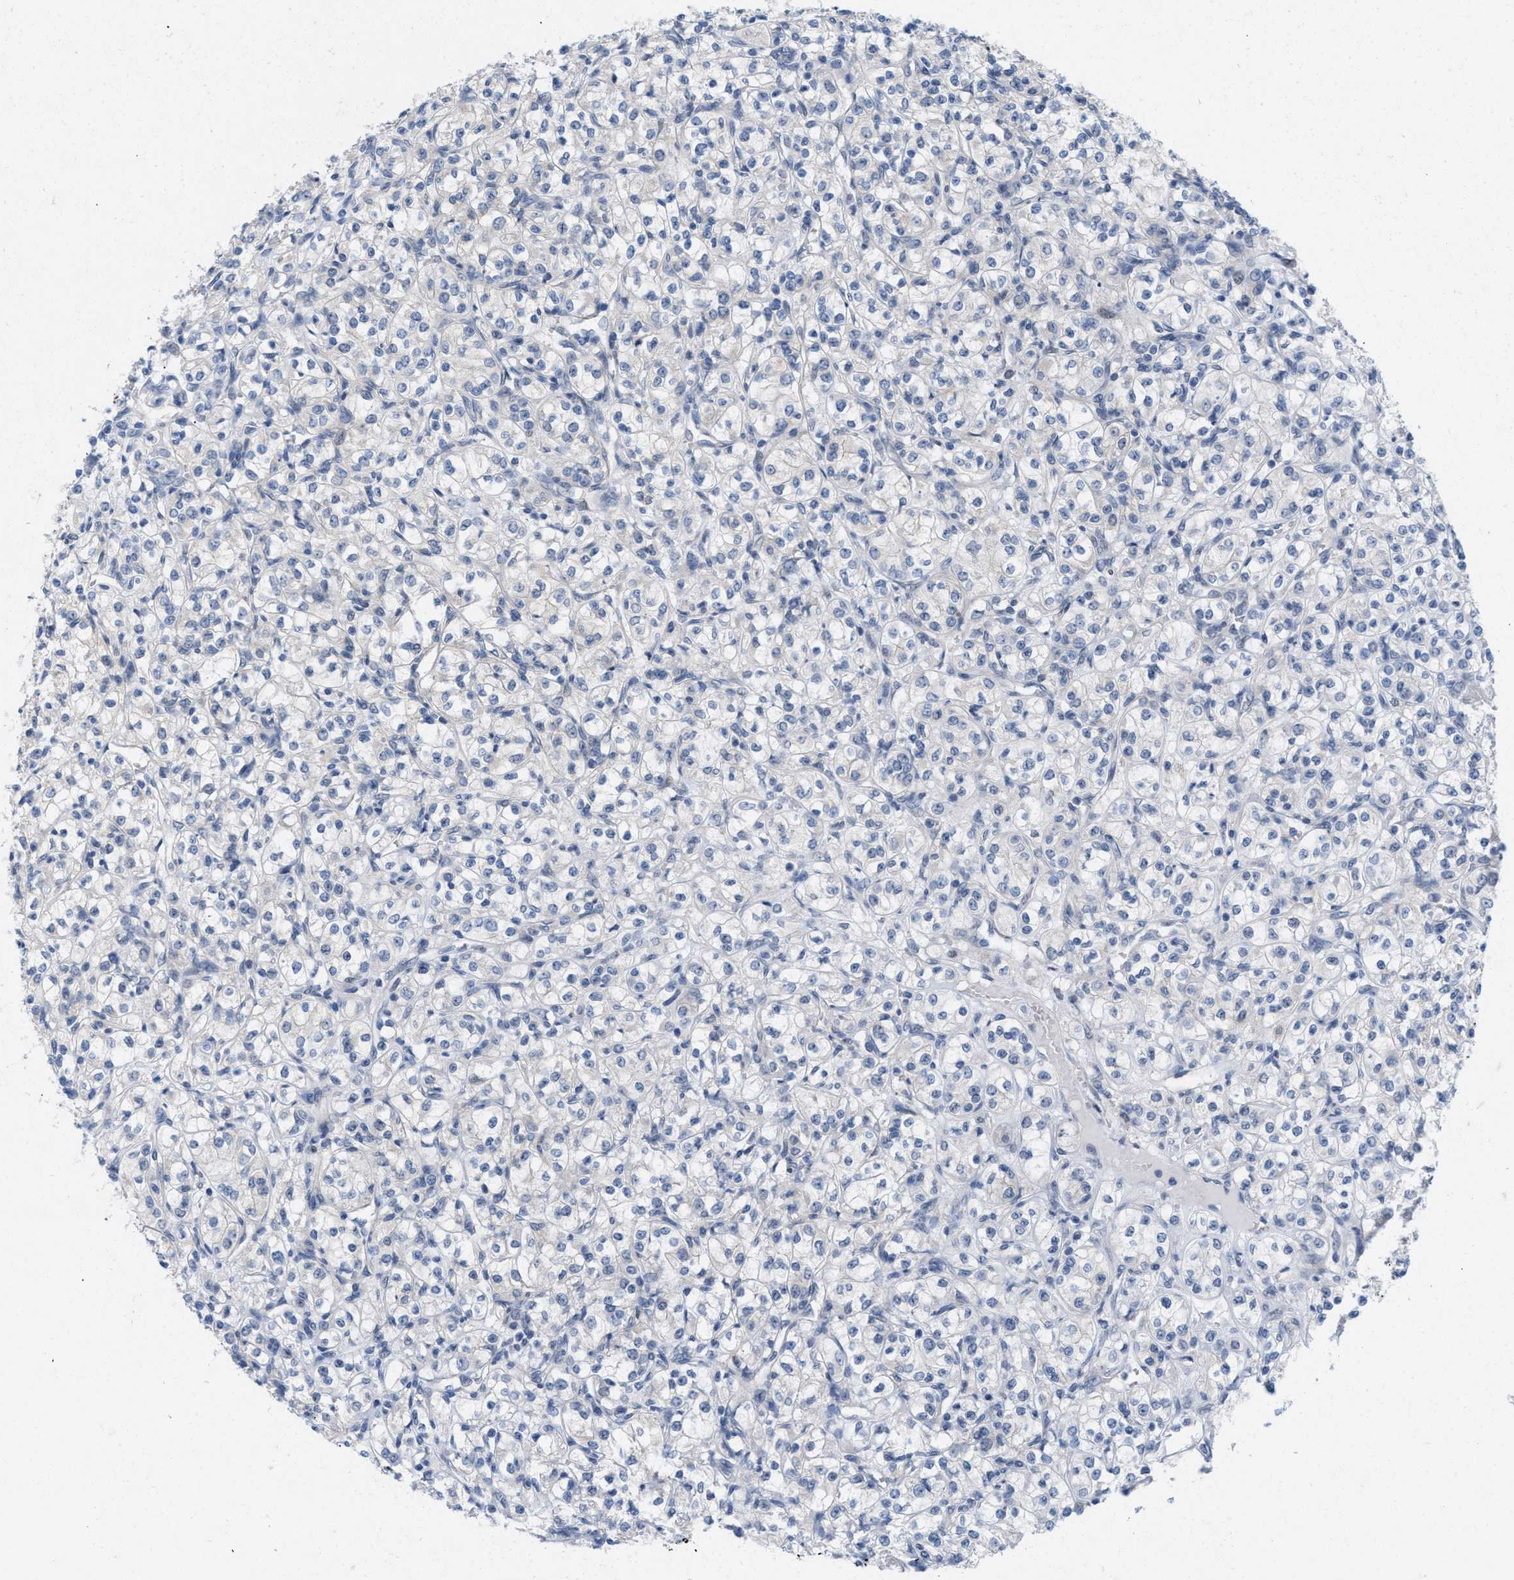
{"staining": {"intensity": "negative", "quantity": "none", "location": "none"}, "tissue": "renal cancer", "cell_type": "Tumor cells", "image_type": "cancer", "snomed": [{"axis": "morphology", "description": "Adenocarcinoma, NOS"}, {"axis": "topography", "description": "Kidney"}], "caption": "This is an immunohistochemistry photomicrograph of renal adenocarcinoma. There is no expression in tumor cells.", "gene": "WIPI2", "patient": {"sex": "male", "age": 77}}